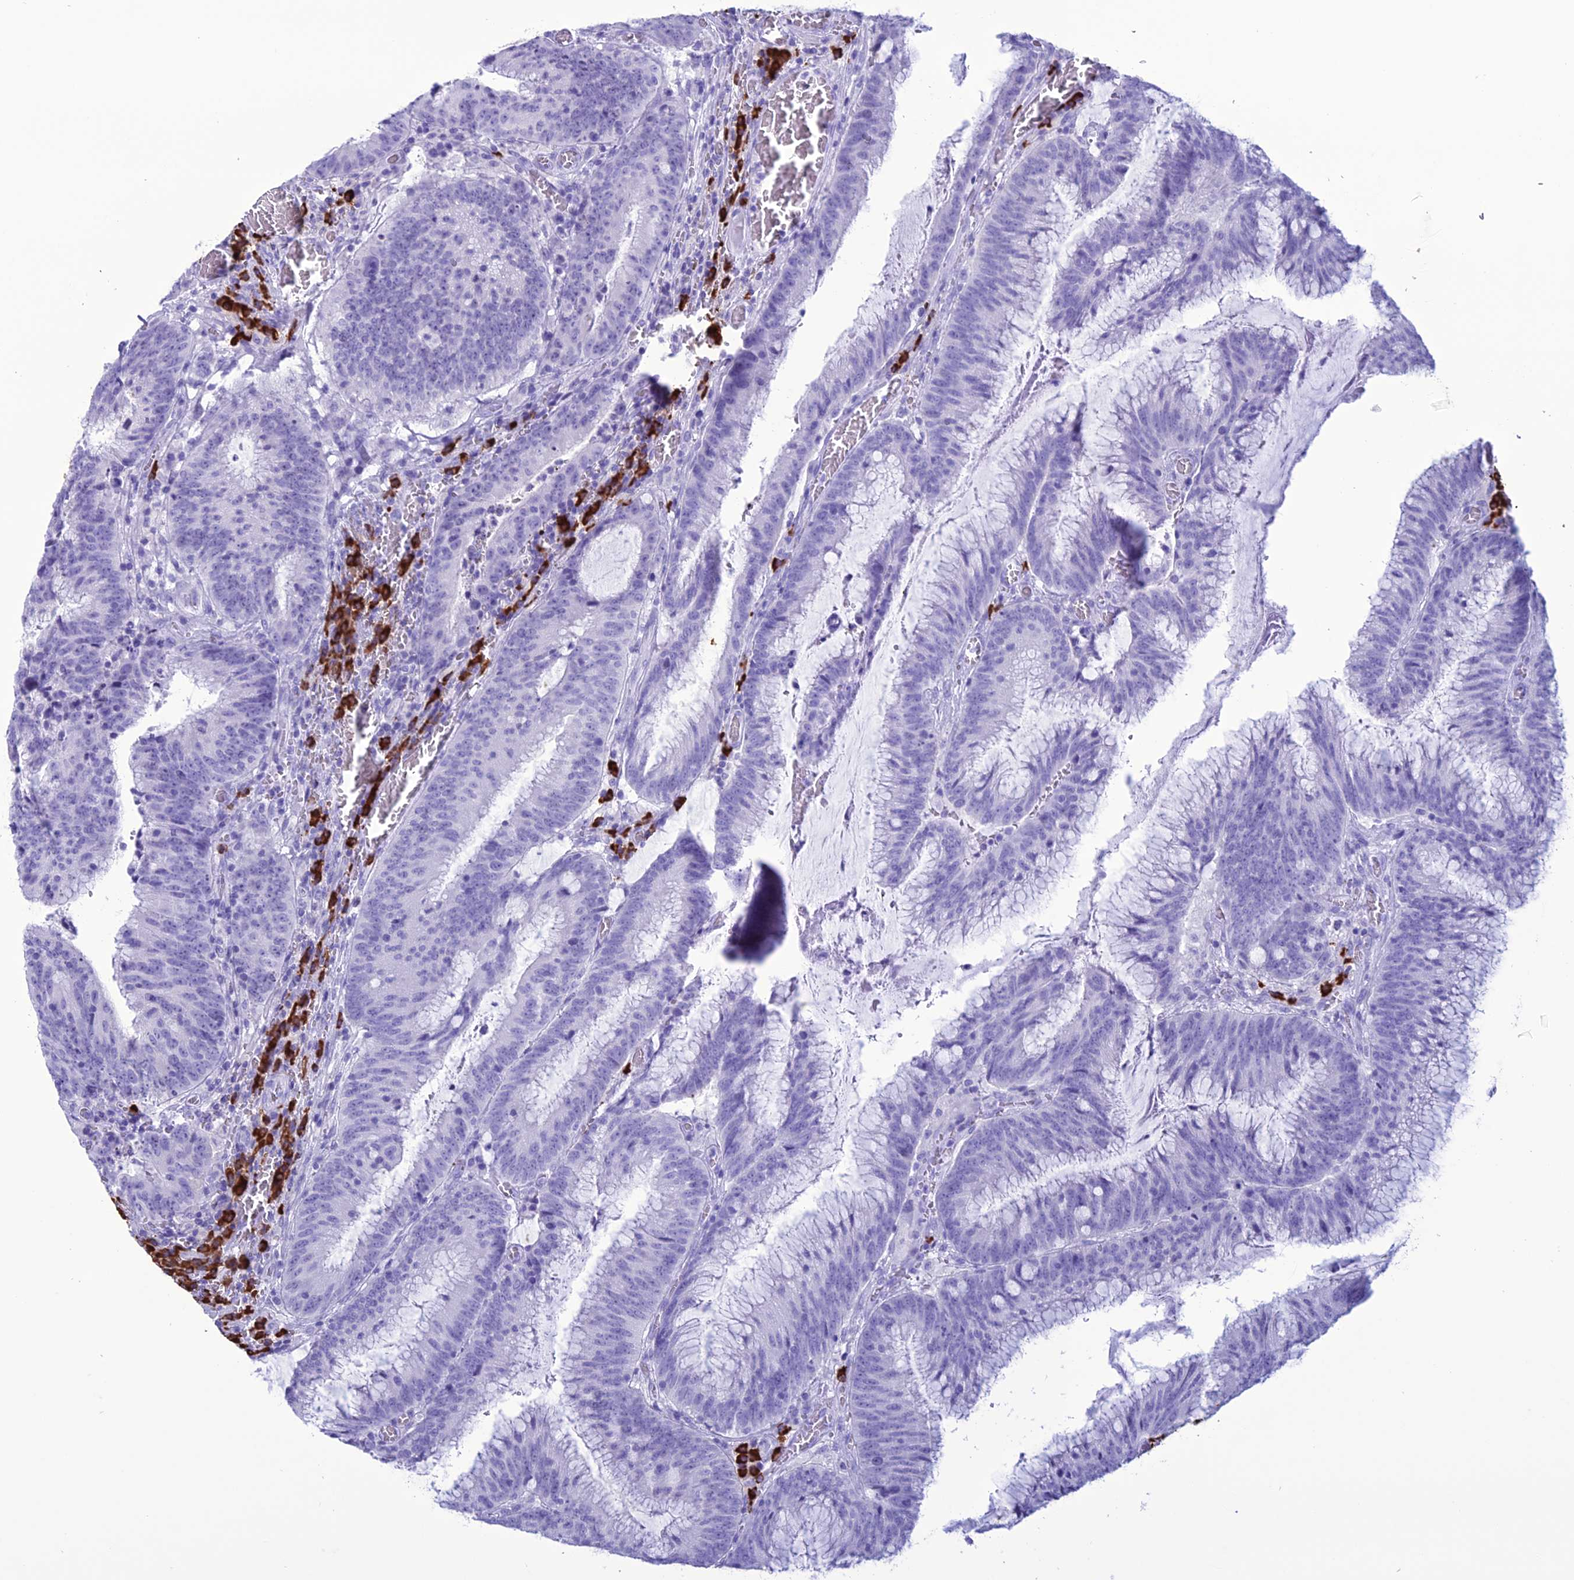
{"staining": {"intensity": "negative", "quantity": "none", "location": "none"}, "tissue": "colorectal cancer", "cell_type": "Tumor cells", "image_type": "cancer", "snomed": [{"axis": "morphology", "description": "Adenocarcinoma, NOS"}, {"axis": "topography", "description": "Rectum"}], "caption": "Immunohistochemical staining of colorectal cancer displays no significant expression in tumor cells.", "gene": "MZB1", "patient": {"sex": "female", "age": 77}}